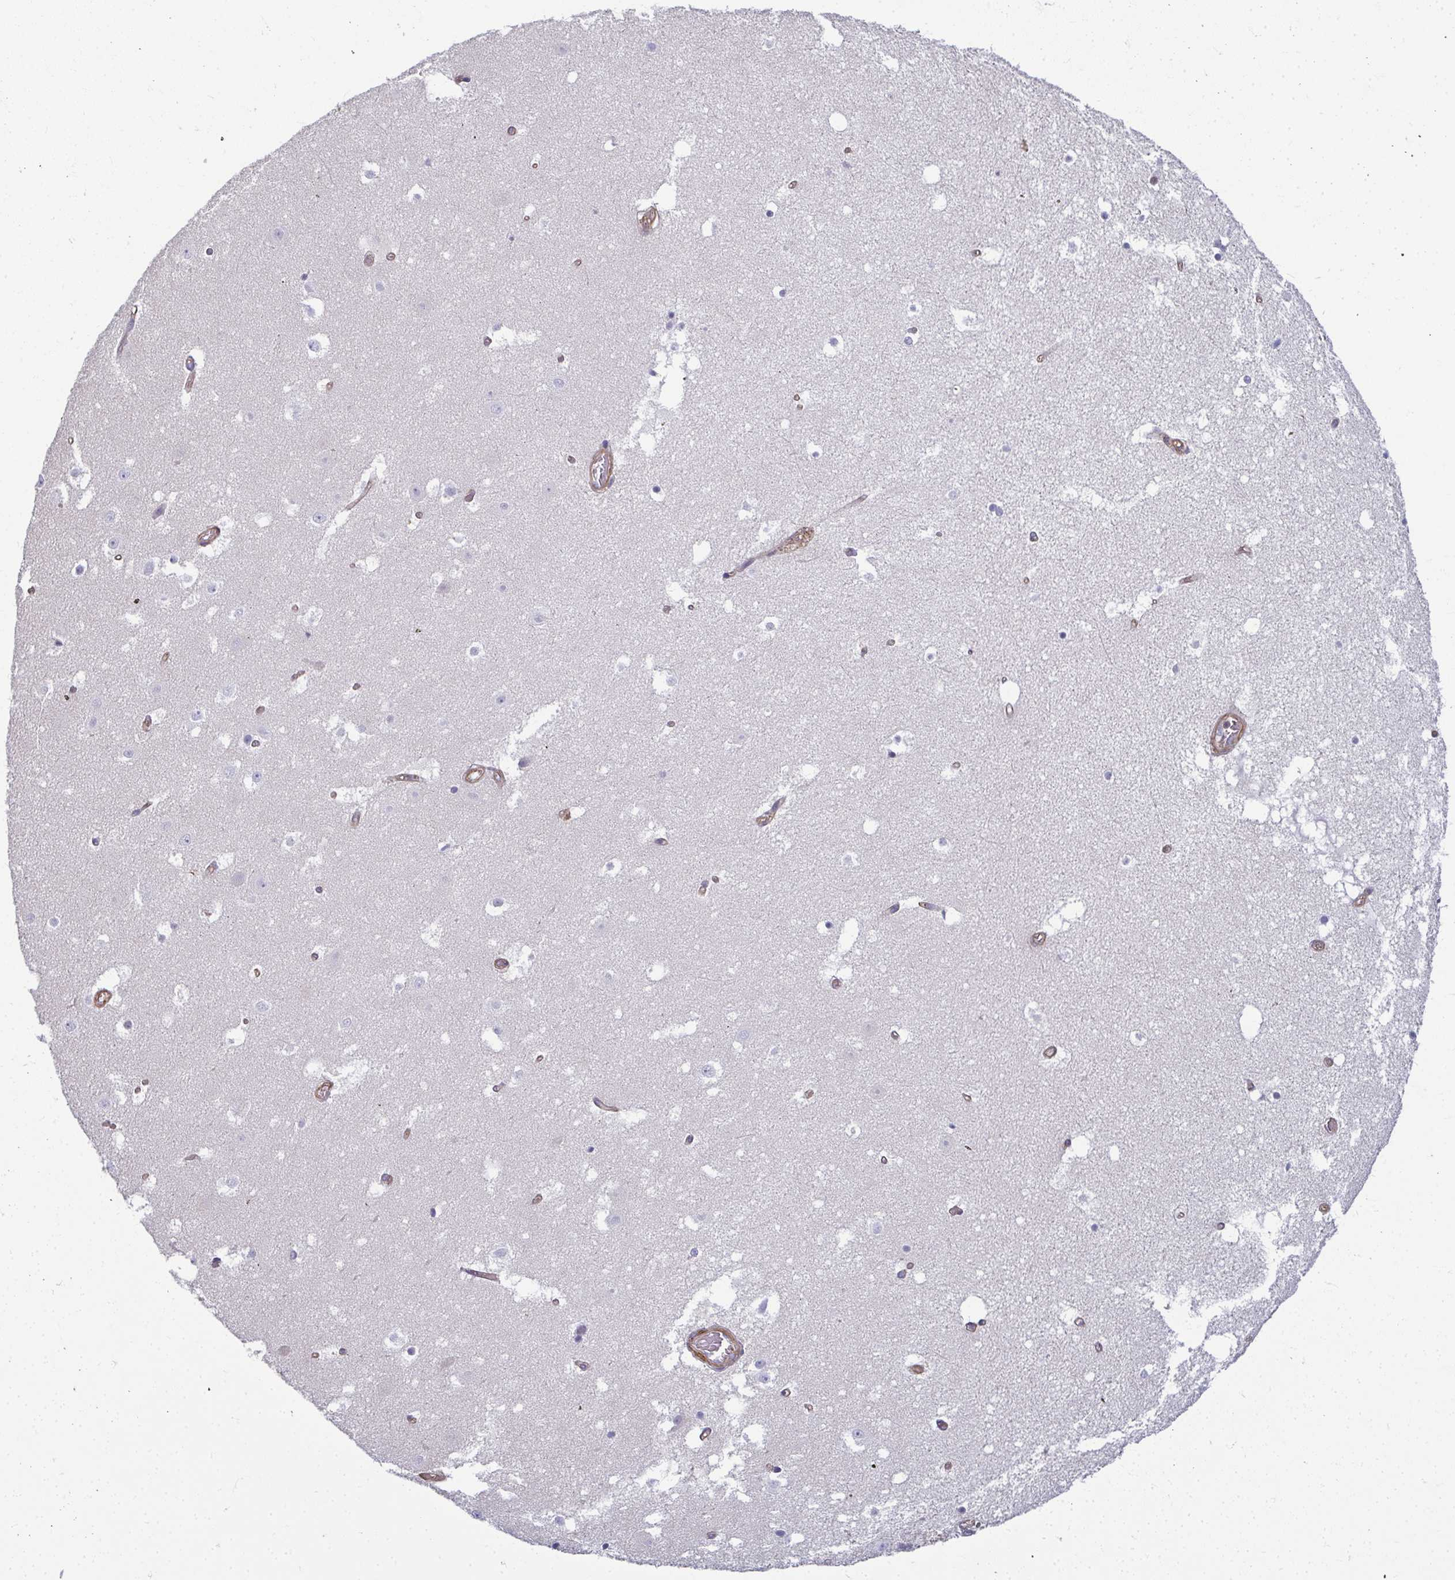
{"staining": {"intensity": "negative", "quantity": "none", "location": "none"}, "tissue": "hippocampus", "cell_type": "Glial cells", "image_type": "normal", "snomed": [{"axis": "morphology", "description": "Normal tissue, NOS"}, {"axis": "topography", "description": "Hippocampus"}], "caption": "An IHC histopathology image of normal hippocampus is shown. There is no staining in glial cells of hippocampus. (DAB immunohistochemistry with hematoxylin counter stain).", "gene": "MYL1", "patient": {"sex": "female", "age": 52}}